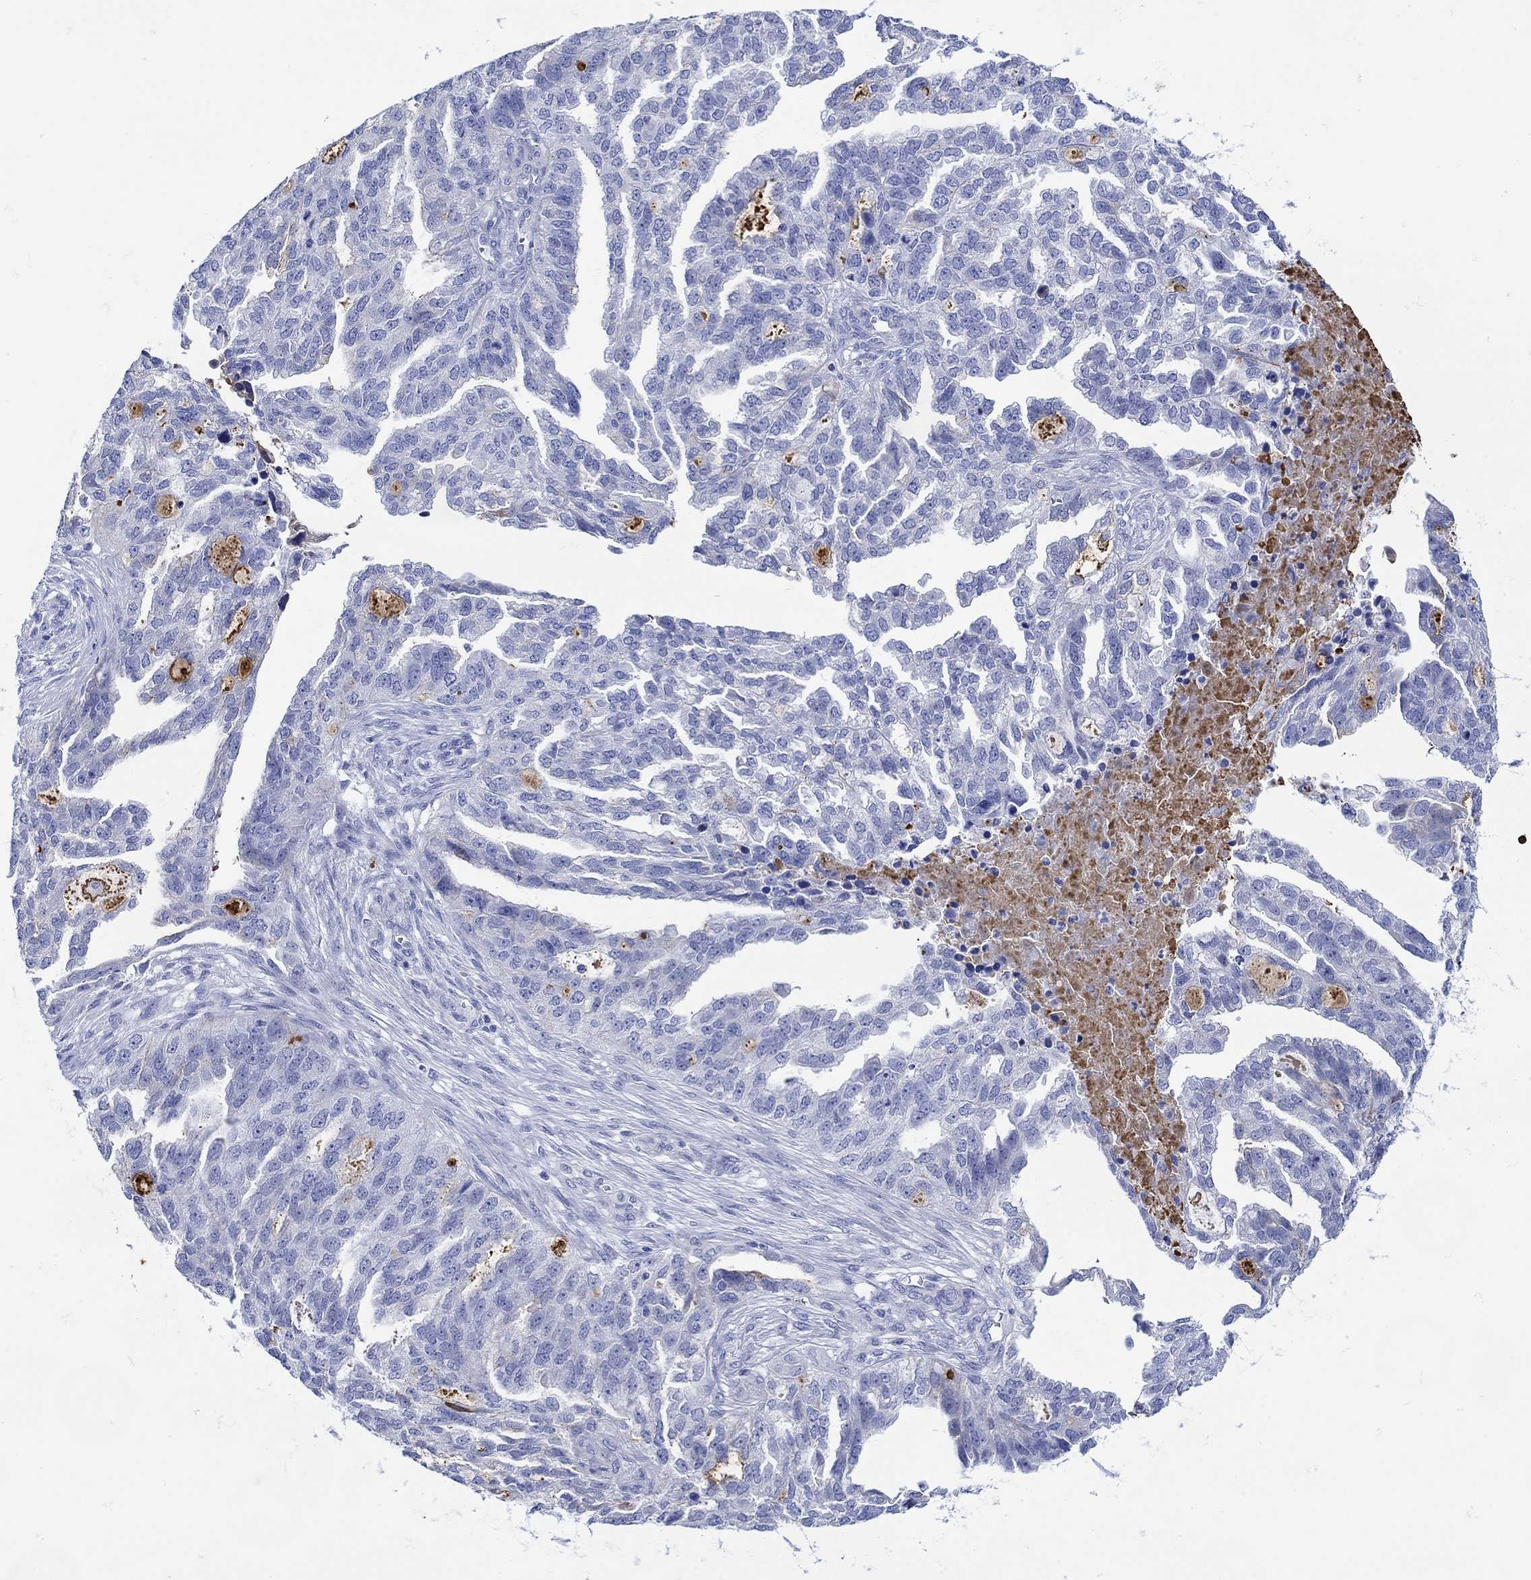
{"staining": {"intensity": "strong", "quantity": "<25%", "location": "cytoplasmic/membranous"}, "tissue": "ovarian cancer", "cell_type": "Tumor cells", "image_type": "cancer", "snomed": [{"axis": "morphology", "description": "Cystadenocarcinoma, serous, NOS"}, {"axis": "topography", "description": "Ovary"}], "caption": "A medium amount of strong cytoplasmic/membranous staining is appreciated in approximately <25% of tumor cells in serous cystadenocarcinoma (ovarian) tissue.", "gene": "ANKMY1", "patient": {"sex": "female", "age": 51}}